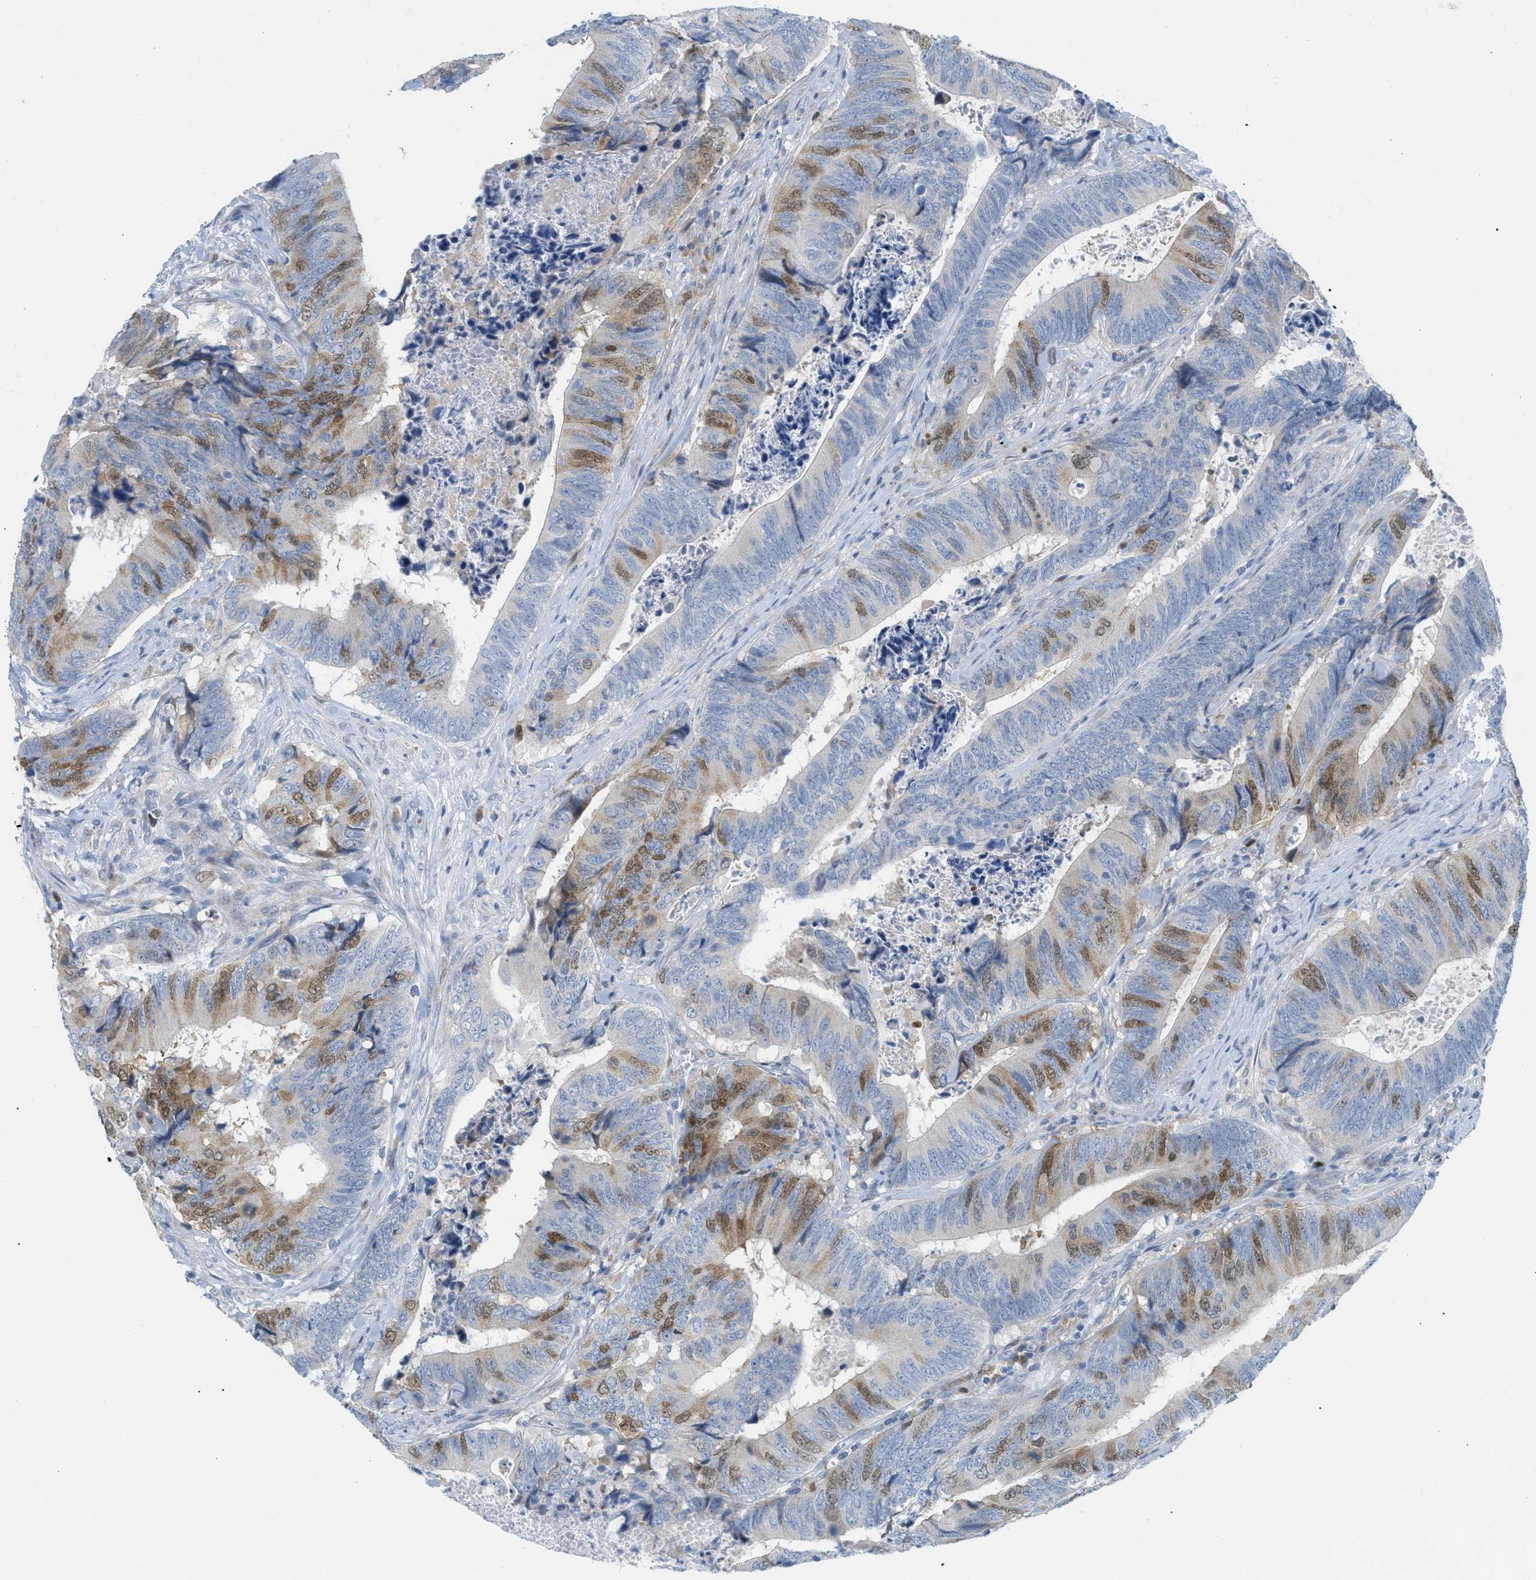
{"staining": {"intensity": "moderate", "quantity": "25%-75%", "location": "cytoplasmic/membranous,nuclear"}, "tissue": "colorectal cancer", "cell_type": "Tumor cells", "image_type": "cancer", "snomed": [{"axis": "morphology", "description": "Normal tissue, NOS"}, {"axis": "morphology", "description": "Adenocarcinoma, NOS"}, {"axis": "topography", "description": "Colon"}], "caption": "Colorectal cancer stained for a protein (brown) displays moderate cytoplasmic/membranous and nuclear positive expression in approximately 25%-75% of tumor cells.", "gene": "ORC6", "patient": {"sex": "male", "age": 56}}